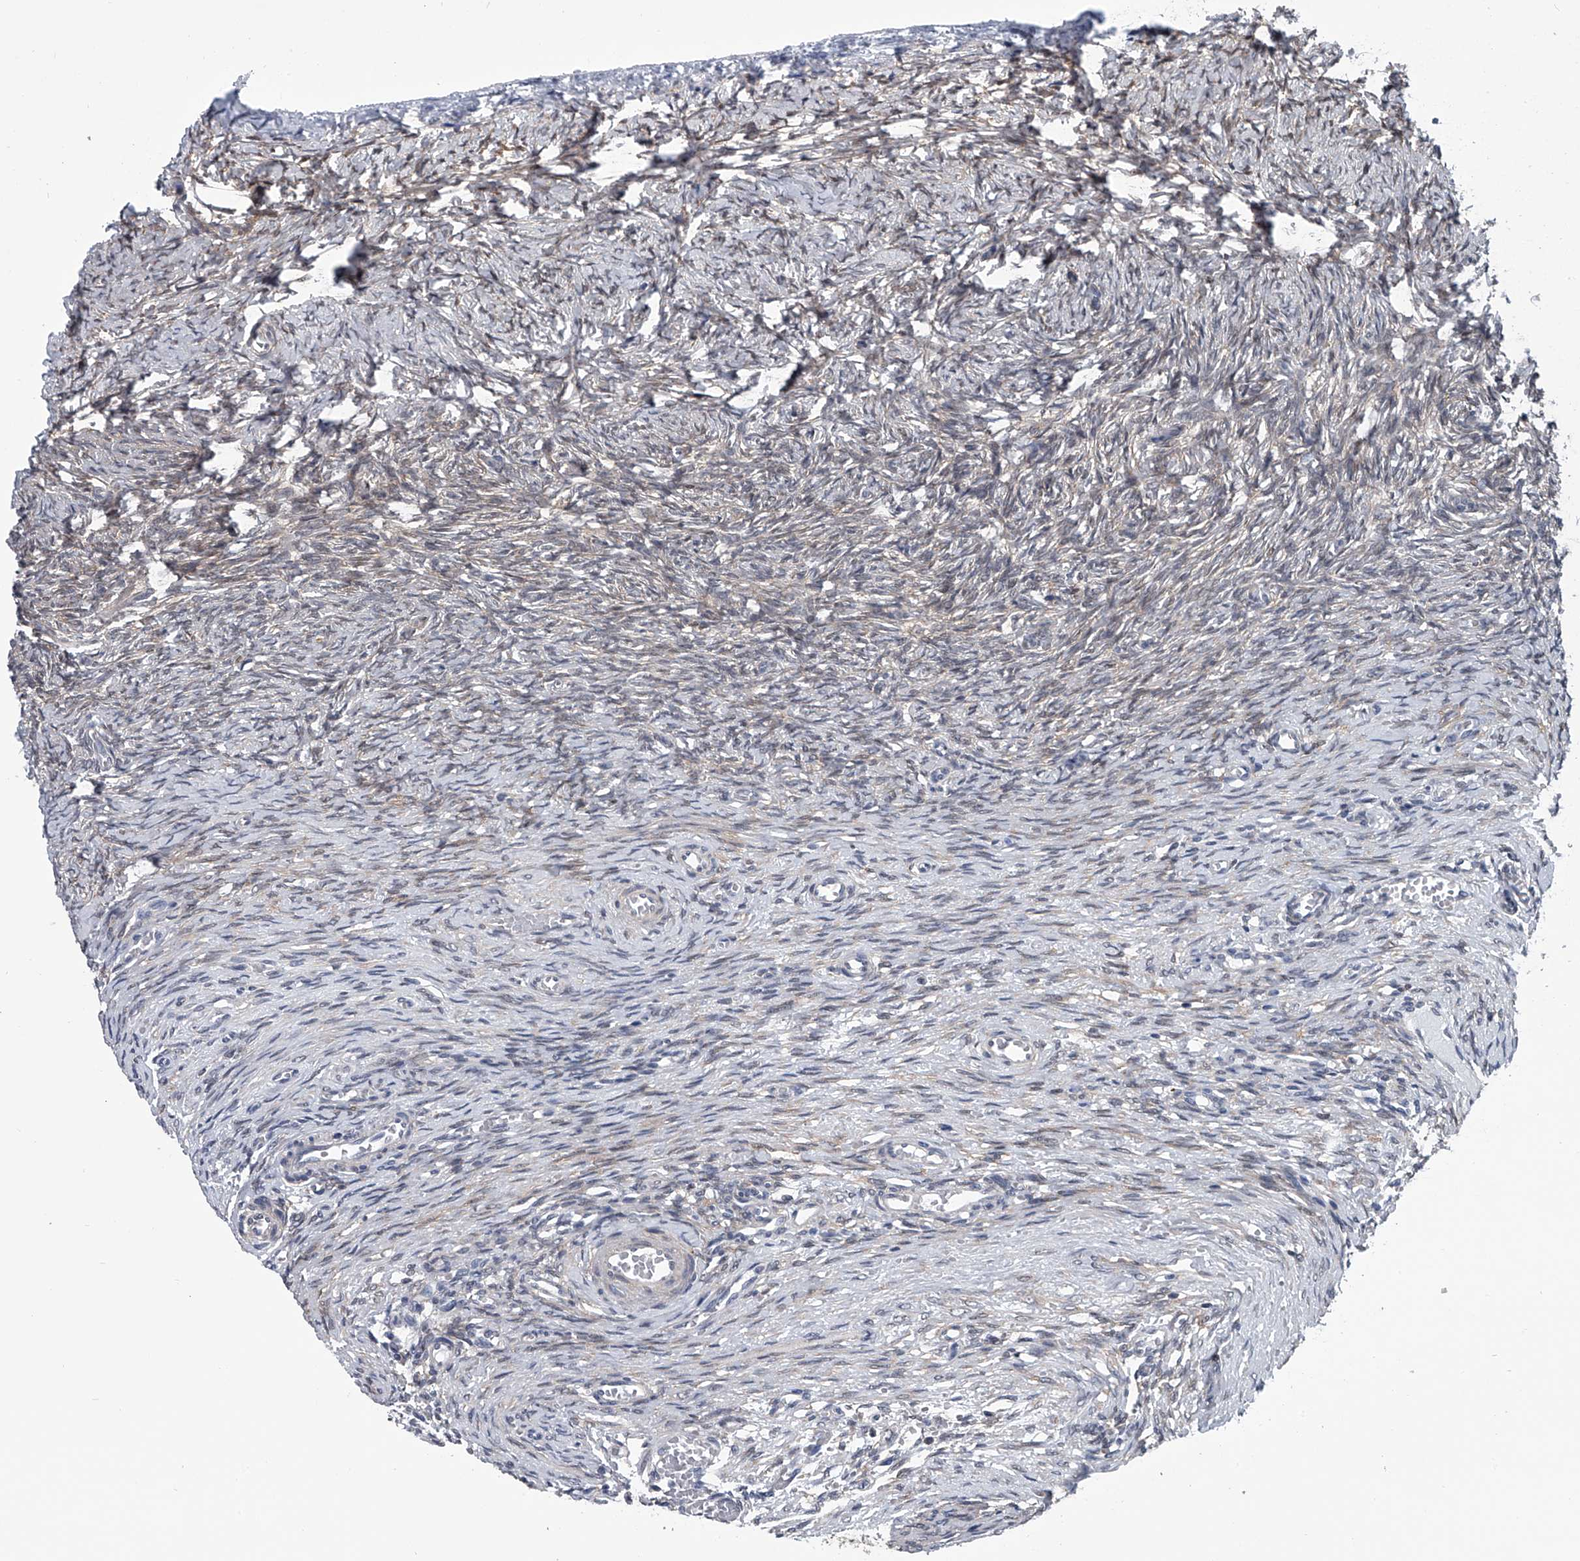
{"staining": {"intensity": "moderate", "quantity": ">75%", "location": "cytoplasmic/membranous"}, "tissue": "ovary", "cell_type": "Follicle cells", "image_type": "normal", "snomed": [{"axis": "morphology", "description": "Adenocarcinoma, NOS"}, {"axis": "topography", "description": "Endometrium"}], "caption": "This photomicrograph reveals IHC staining of unremarkable ovary, with medium moderate cytoplasmic/membranous expression in about >75% of follicle cells.", "gene": "PPP2R5D", "patient": {"sex": "female", "age": 32}}